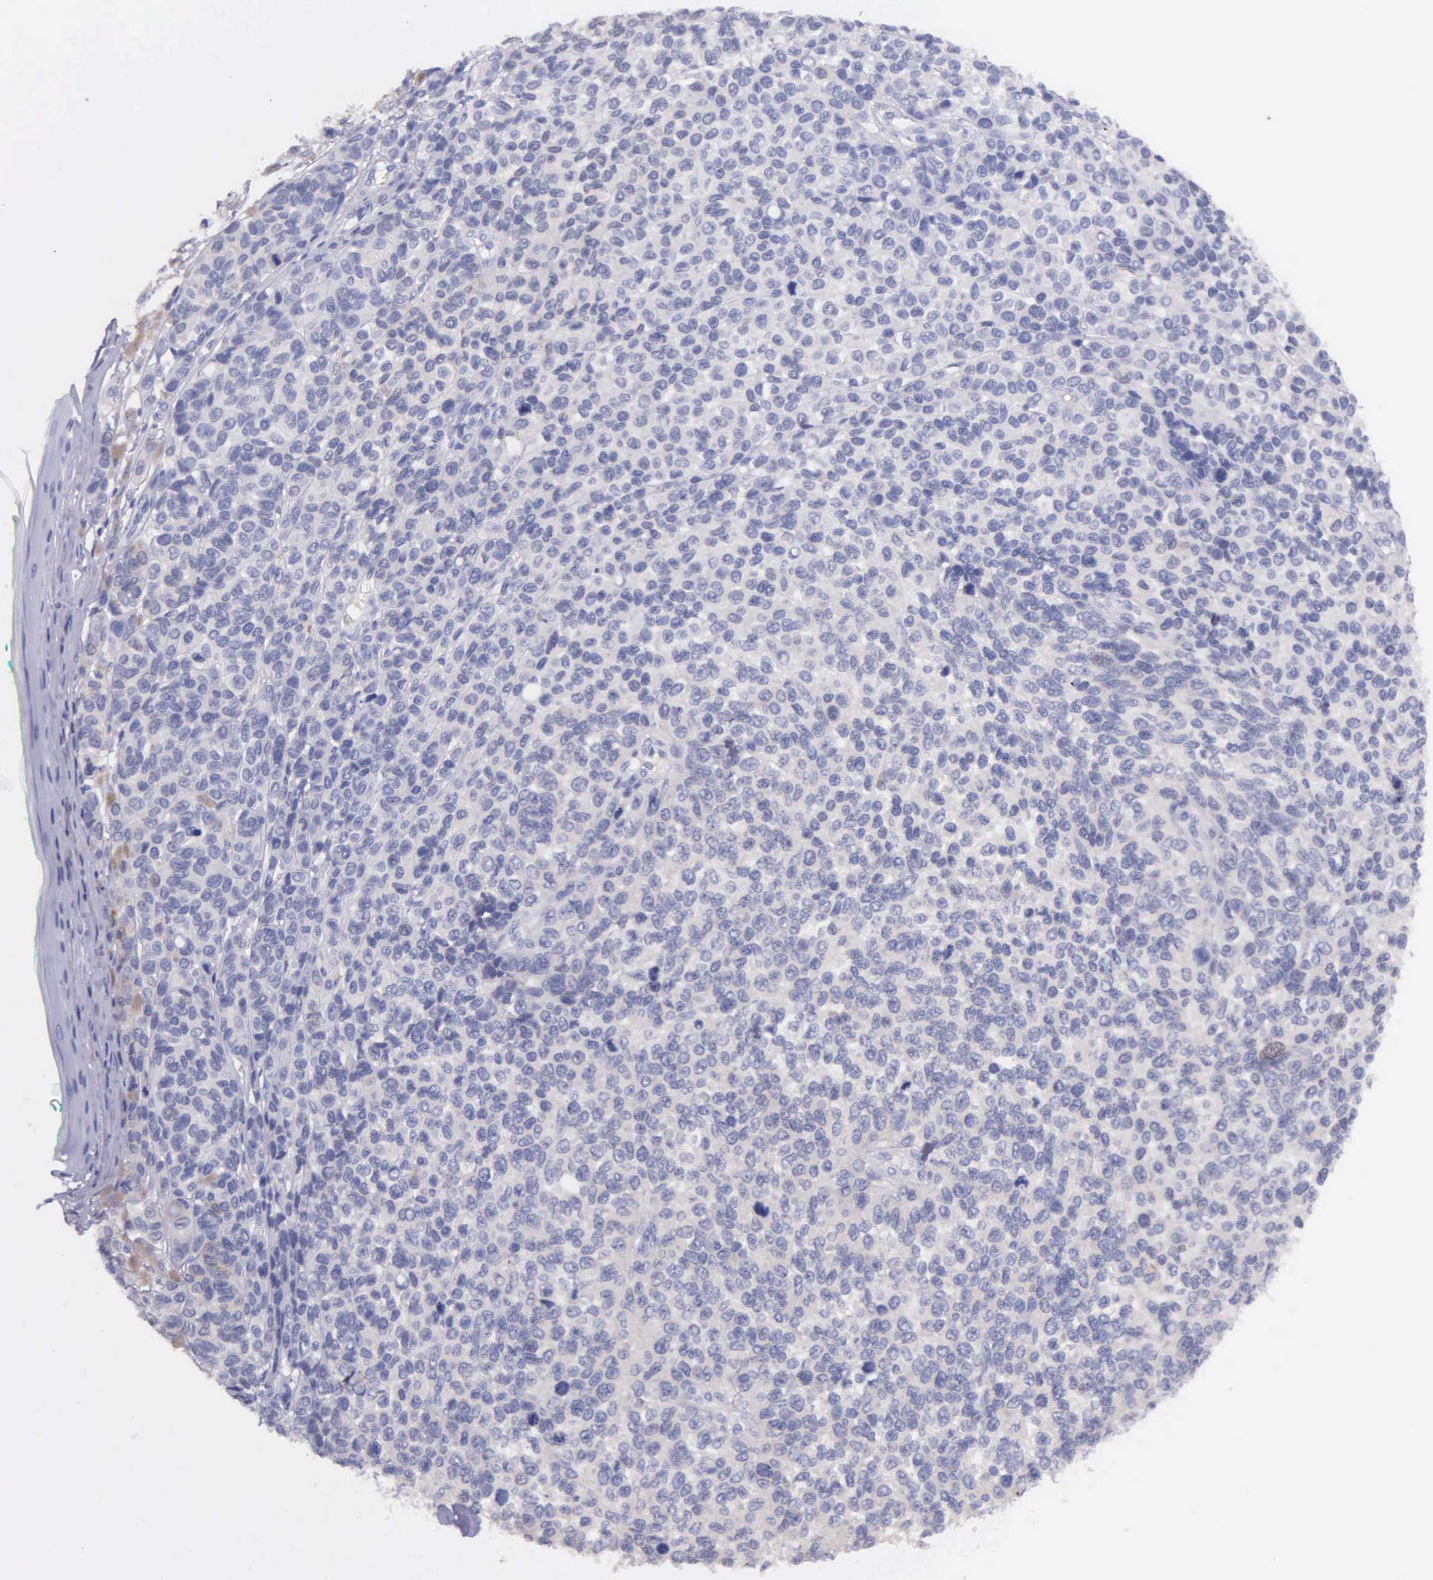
{"staining": {"intensity": "negative", "quantity": "none", "location": "none"}, "tissue": "melanoma", "cell_type": "Tumor cells", "image_type": "cancer", "snomed": [{"axis": "morphology", "description": "Malignant melanoma, NOS"}, {"axis": "topography", "description": "Skin"}], "caption": "Immunohistochemistry (IHC) of human malignant melanoma displays no staining in tumor cells.", "gene": "GSTT2", "patient": {"sex": "female", "age": 85}}